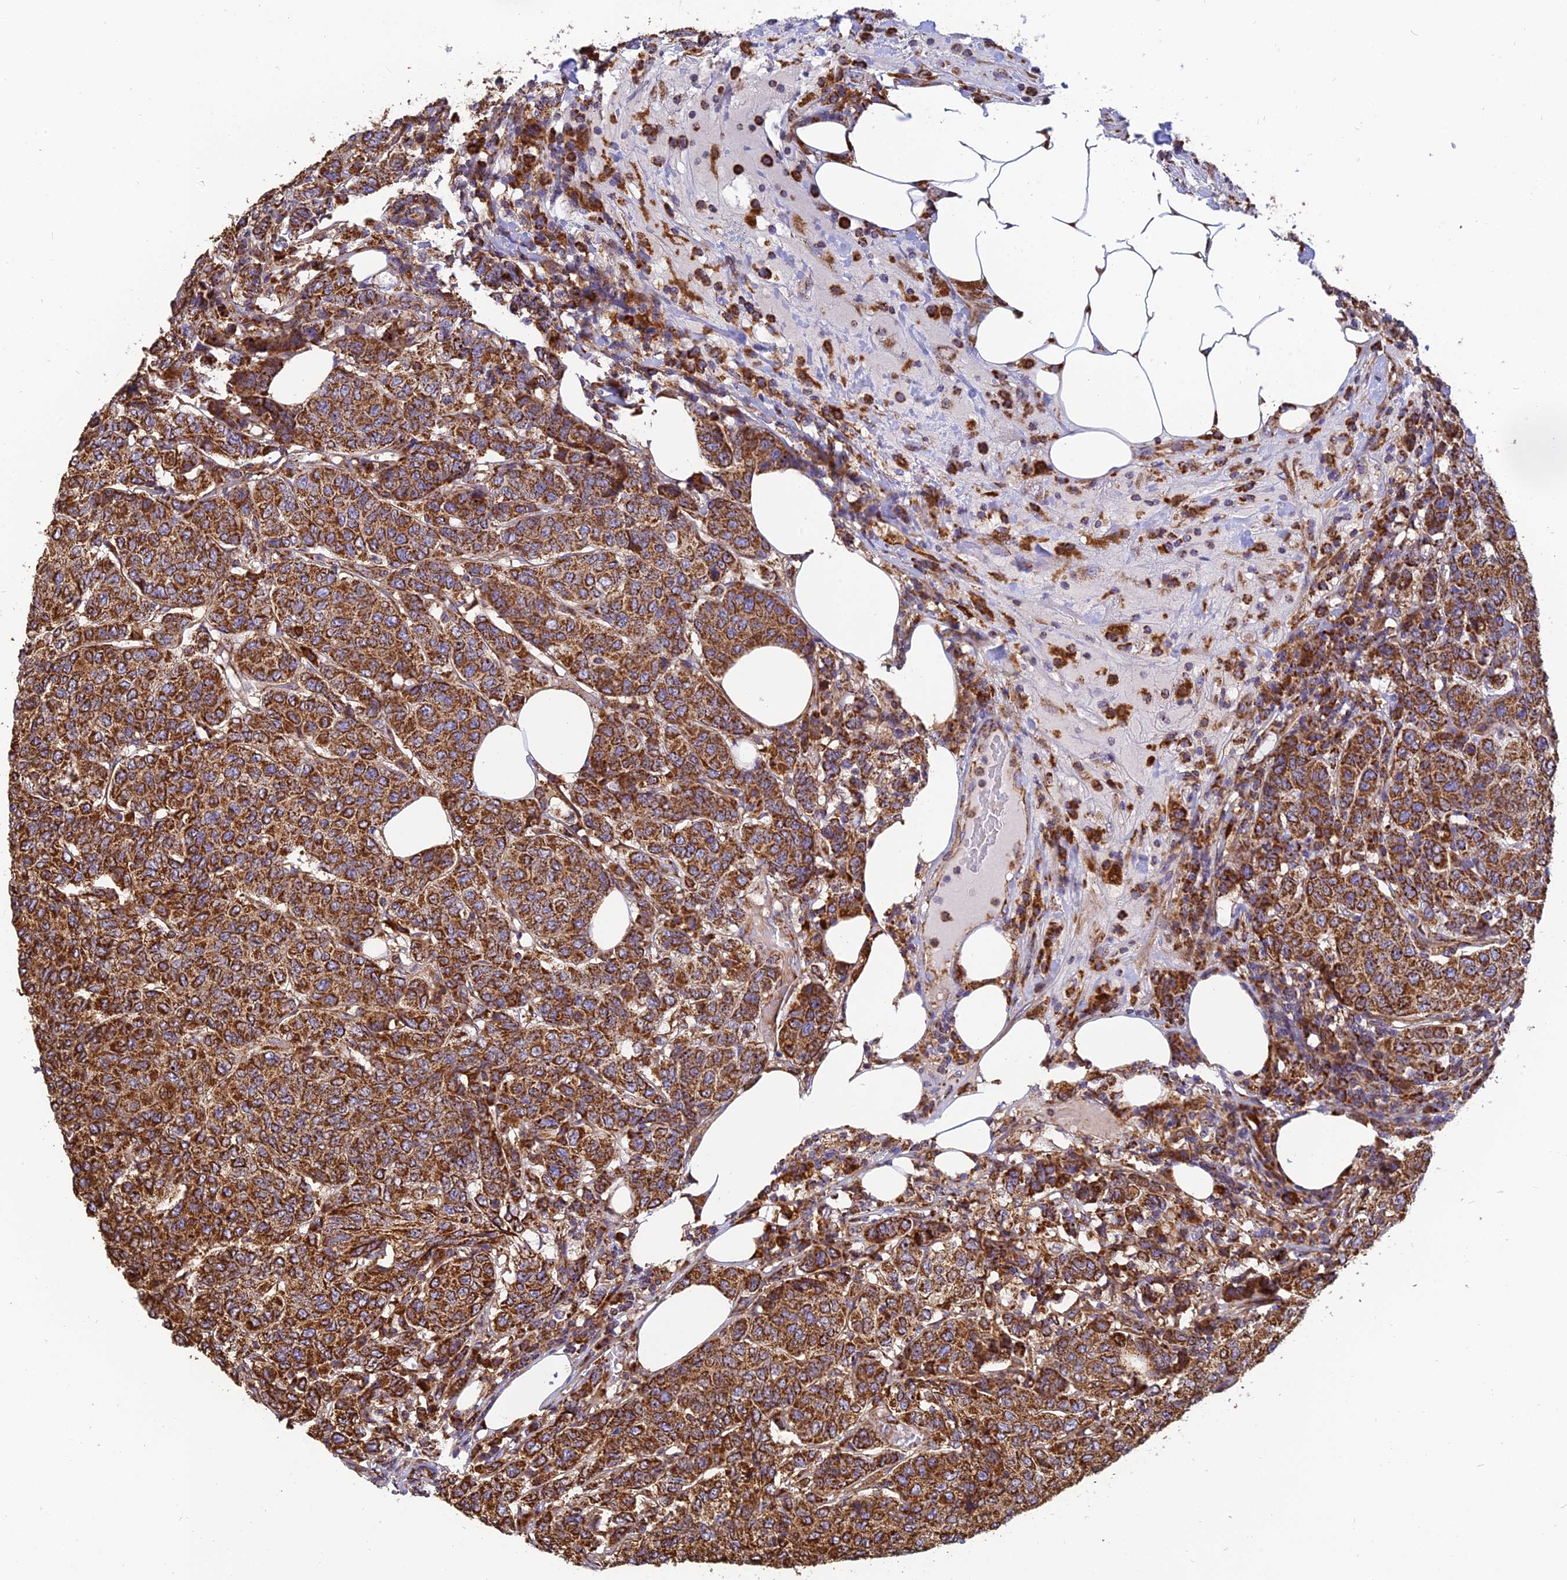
{"staining": {"intensity": "strong", "quantity": ">75%", "location": "cytoplasmic/membranous"}, "tissue": "breast cancer", "cell_type": "Tumor cells", "image_type": "cancer", "snomed": [{"axis": "morphology", "description": "Duct carcinoma"}, {"axis": "topography", "description": "Breast"}], "caption": "An image showing strong cytoplasmic/membranous staining in about >75% of tumor cells in breast cancer (invasive ductal carcinoma), as visualized by brown immunohistochemical staining.", "gene": "THUMPD2", "patient": {"sex": "female", "age": 55}}